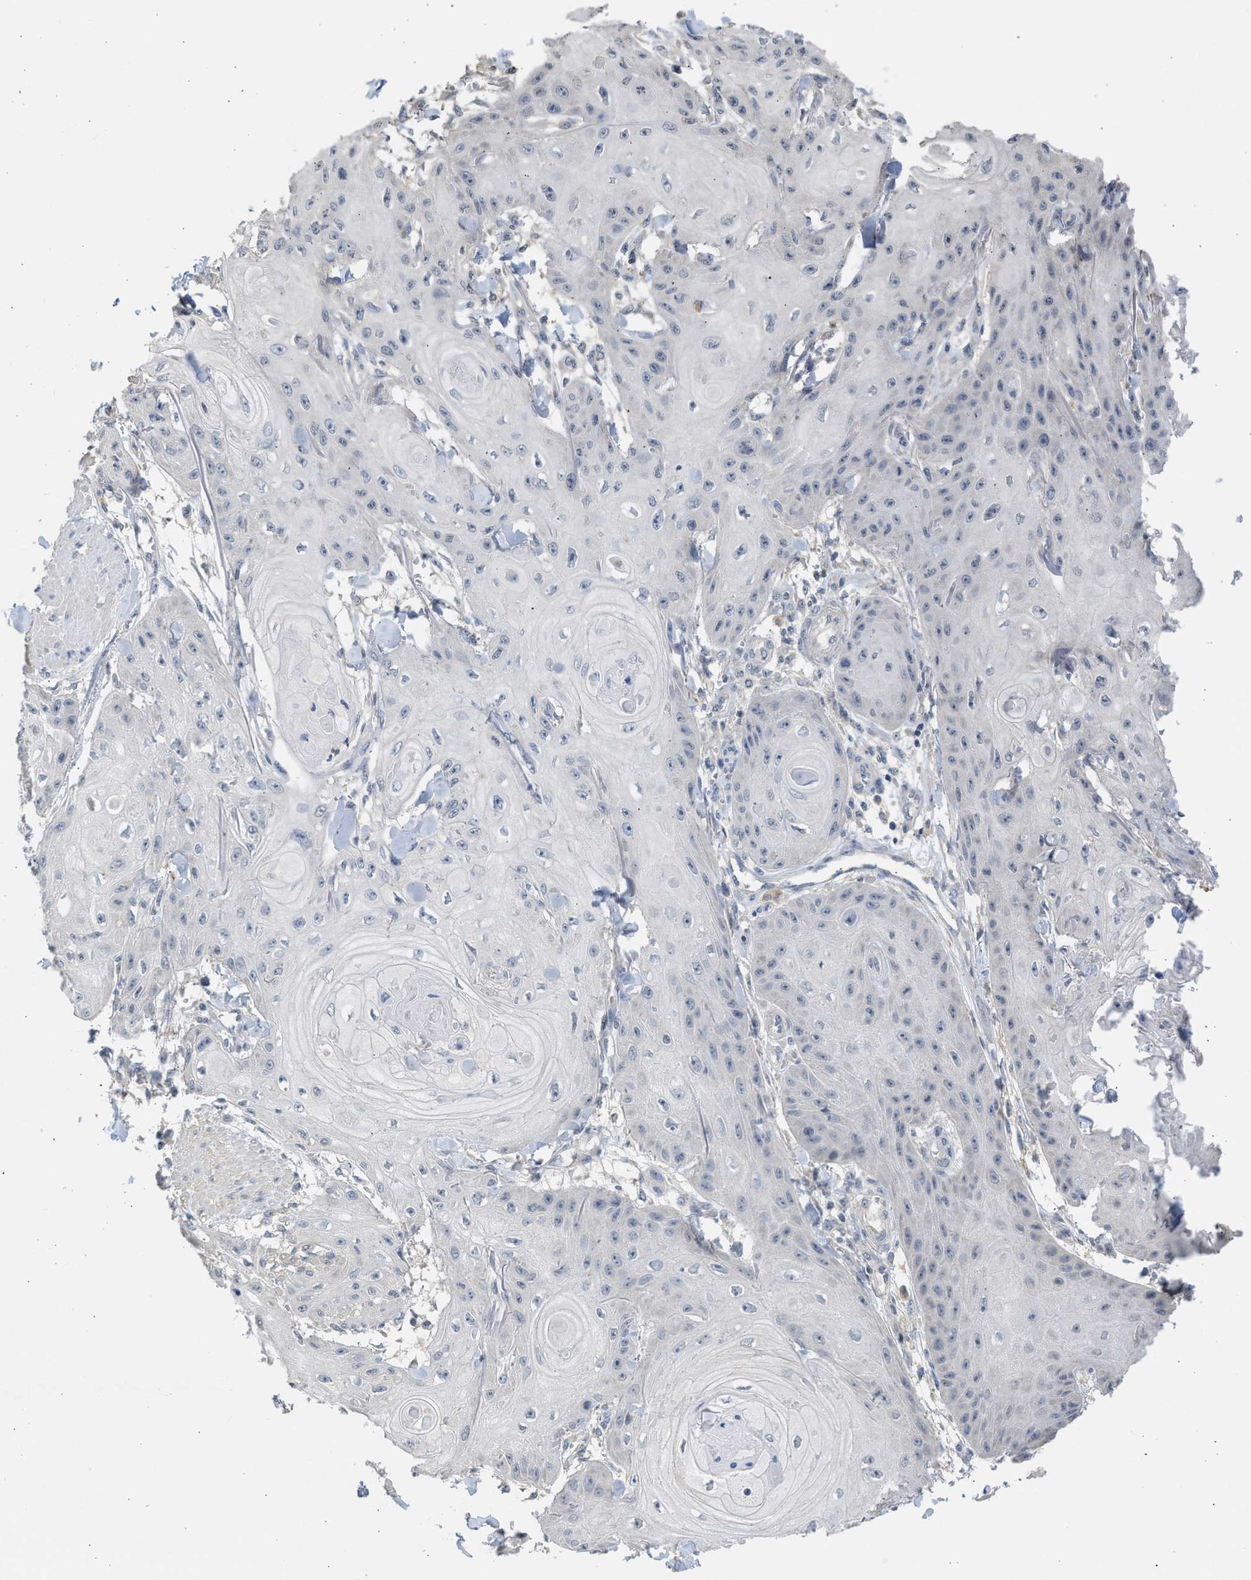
{"staining": {"intensity": "negative", "quantity": "none", "location": "none"}, "tissue": "skin cancer", "cell_type": "Tumor cells", "image_type": "cancer", "snomed": [{"axis": "morphology", "description": "Squamous cell carcinoma, NOS"}, {"axis": "topography", "description": "Skin"}], "caption": "The histopathology image shows no staining of tumor cells in squamous cell carcinoma (skin). Nuclei are stained in blue.", "gene": "SULT2A1", "patient": {"sex": "male", "age": 74}}